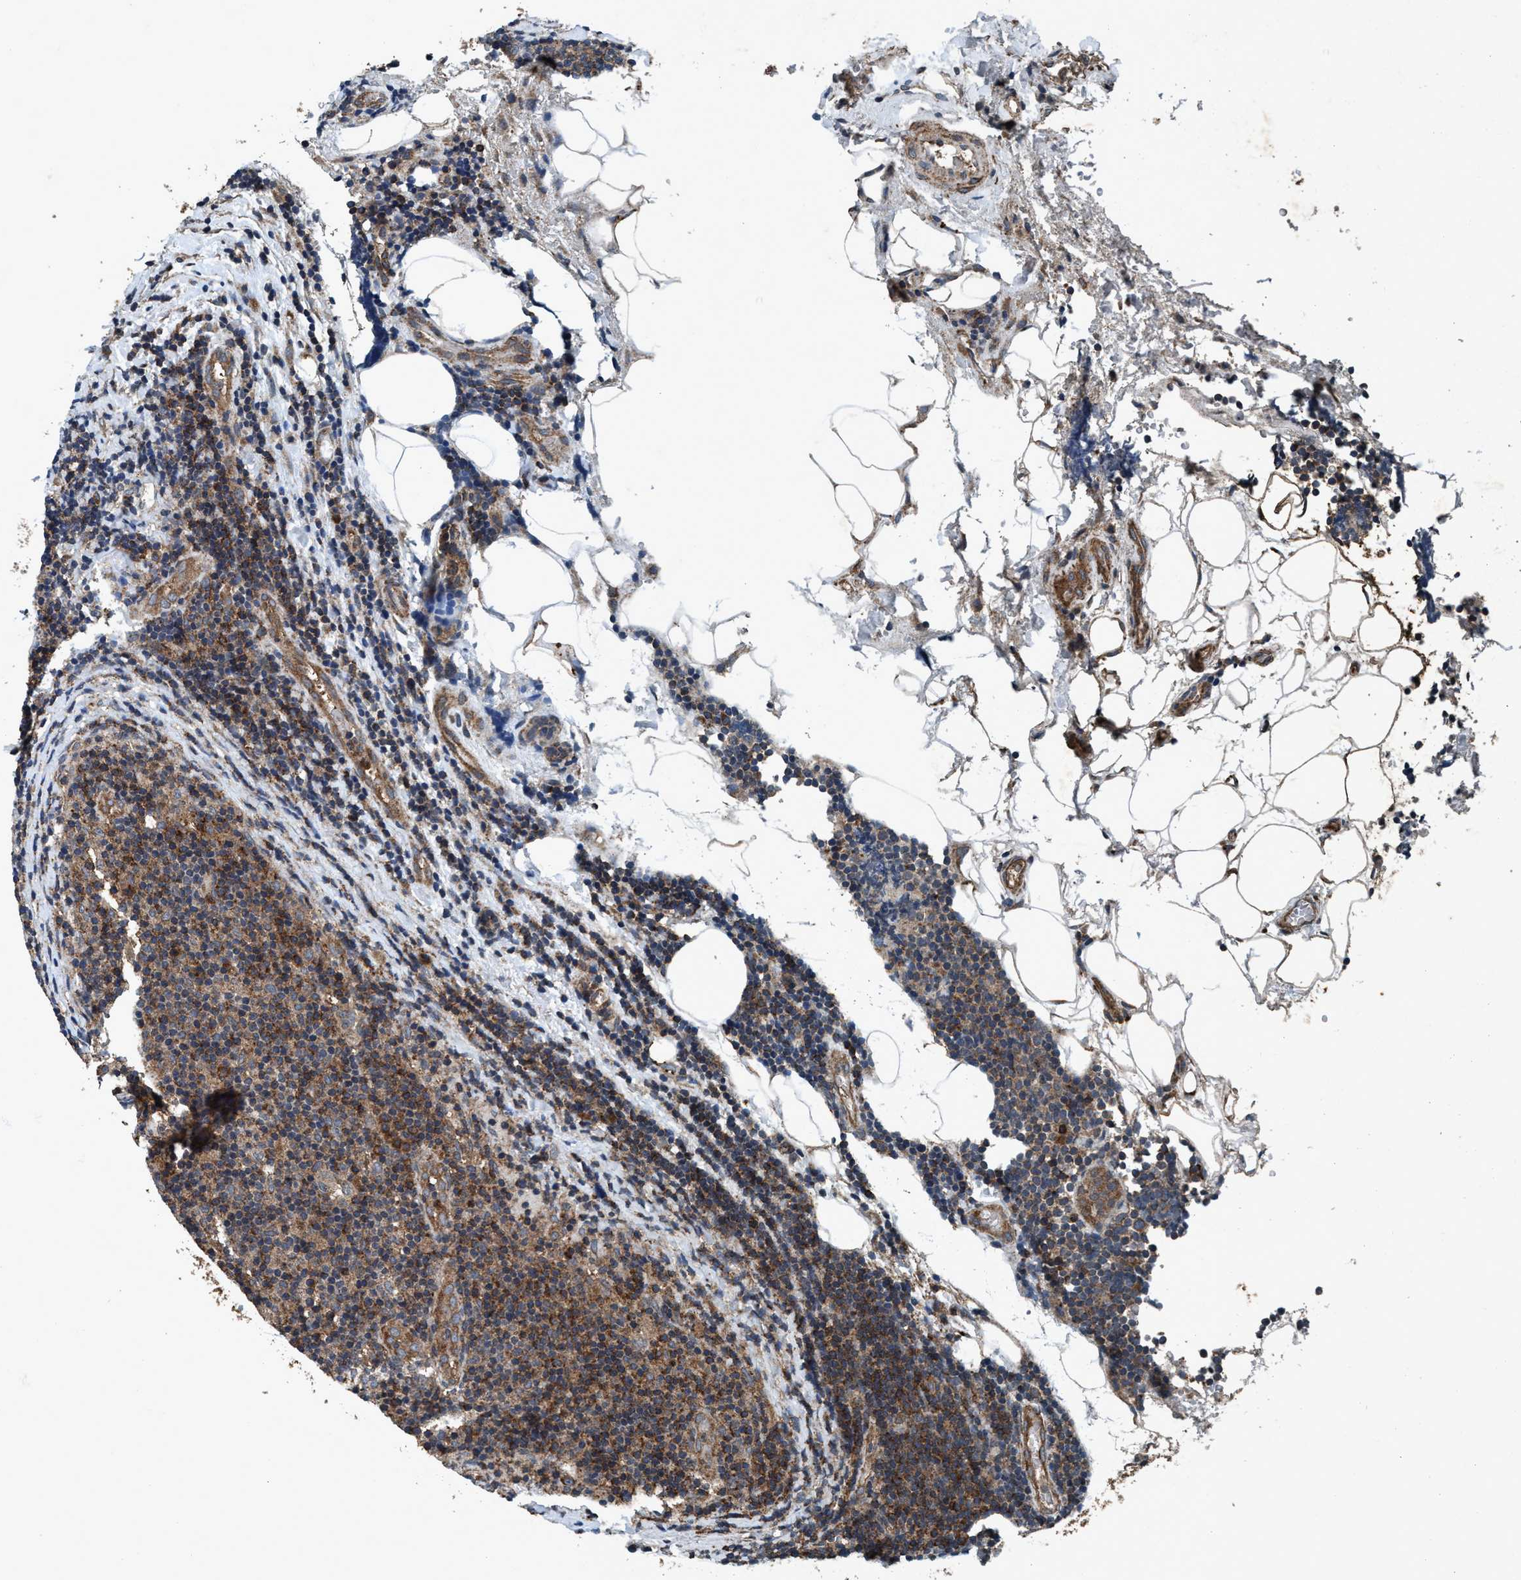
{"staining": {"intensity": "moderate", "quantity": ">75%", "location": "cytoplasmic/membranous"}, "tissue": "lymphoma", "cell_type": "Tumor cells", "image_type": "cancer", "snomed": [{"axis": "morphology", "description": "Malignant lymphoma, non-Hodgkin's type, Low grade"}, {"axis": "topography", "description": "Lymph node"}], "caption": "Lymphoma stained with a protein marker displays moderate staining in tumor cells.", "gene": "AKT1S1", "patient": {"sex": "male", "age": 83}}